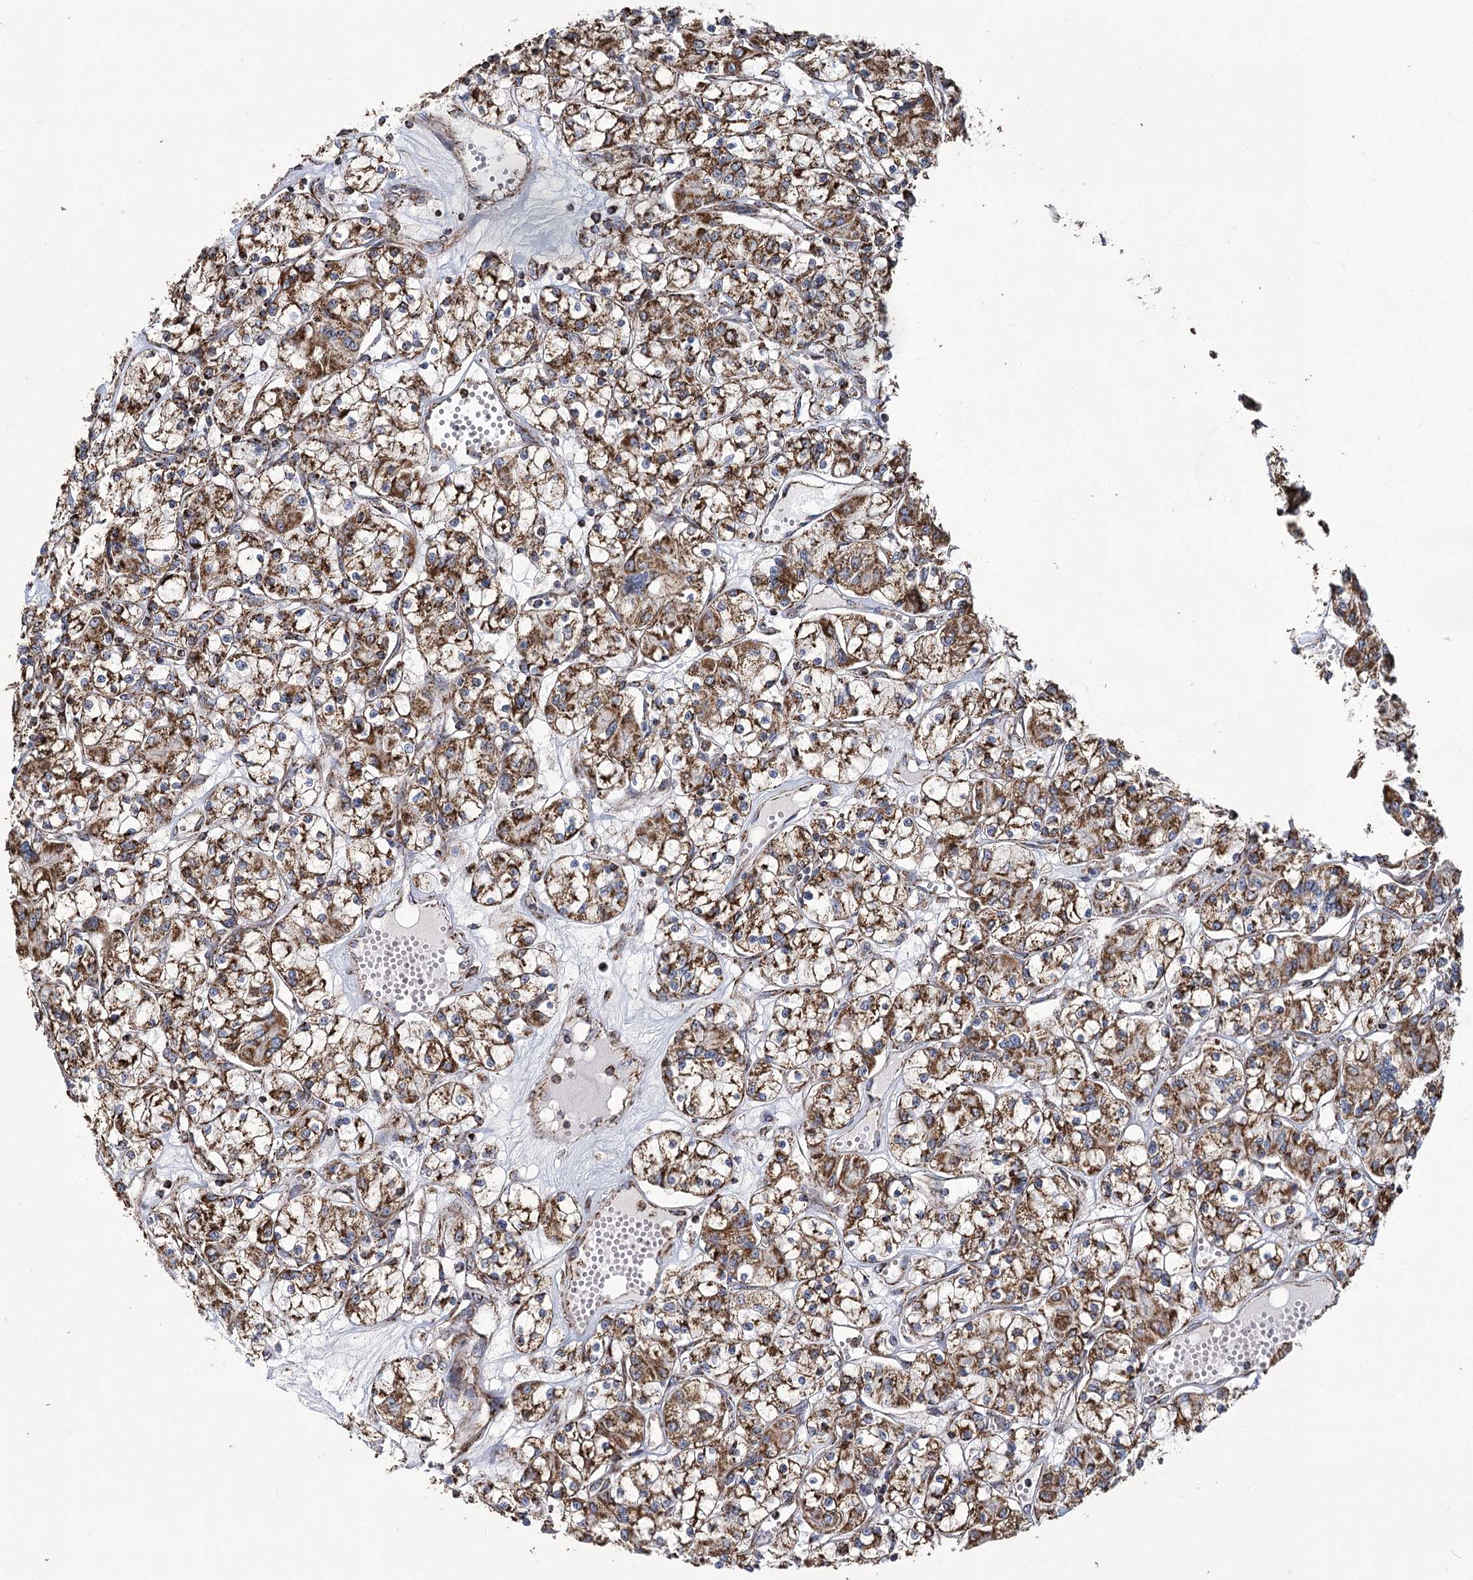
{"staining": {"intensity": "strong", "quantity": ">75%", "location": "cytoplasmic/membranous"}, "tissue": "renal cancer", "cell_type": "Tumor cells", "image_type": "cancer", "snomed": [{"axis": "morphology", "description": "Adenocarcinoma, NOS"}, {"axis": "topography", "description": "Kidney"}], "caption": "This photomicrograph shows immunohistochemistry staining of renal cancer (adenocarcinoma), with high strong cytoplasmic/membranous expression in approximately >75% of tumor cells.", "gene": "RANBP3L", "patient": {"sex": "female", "age": 59}}